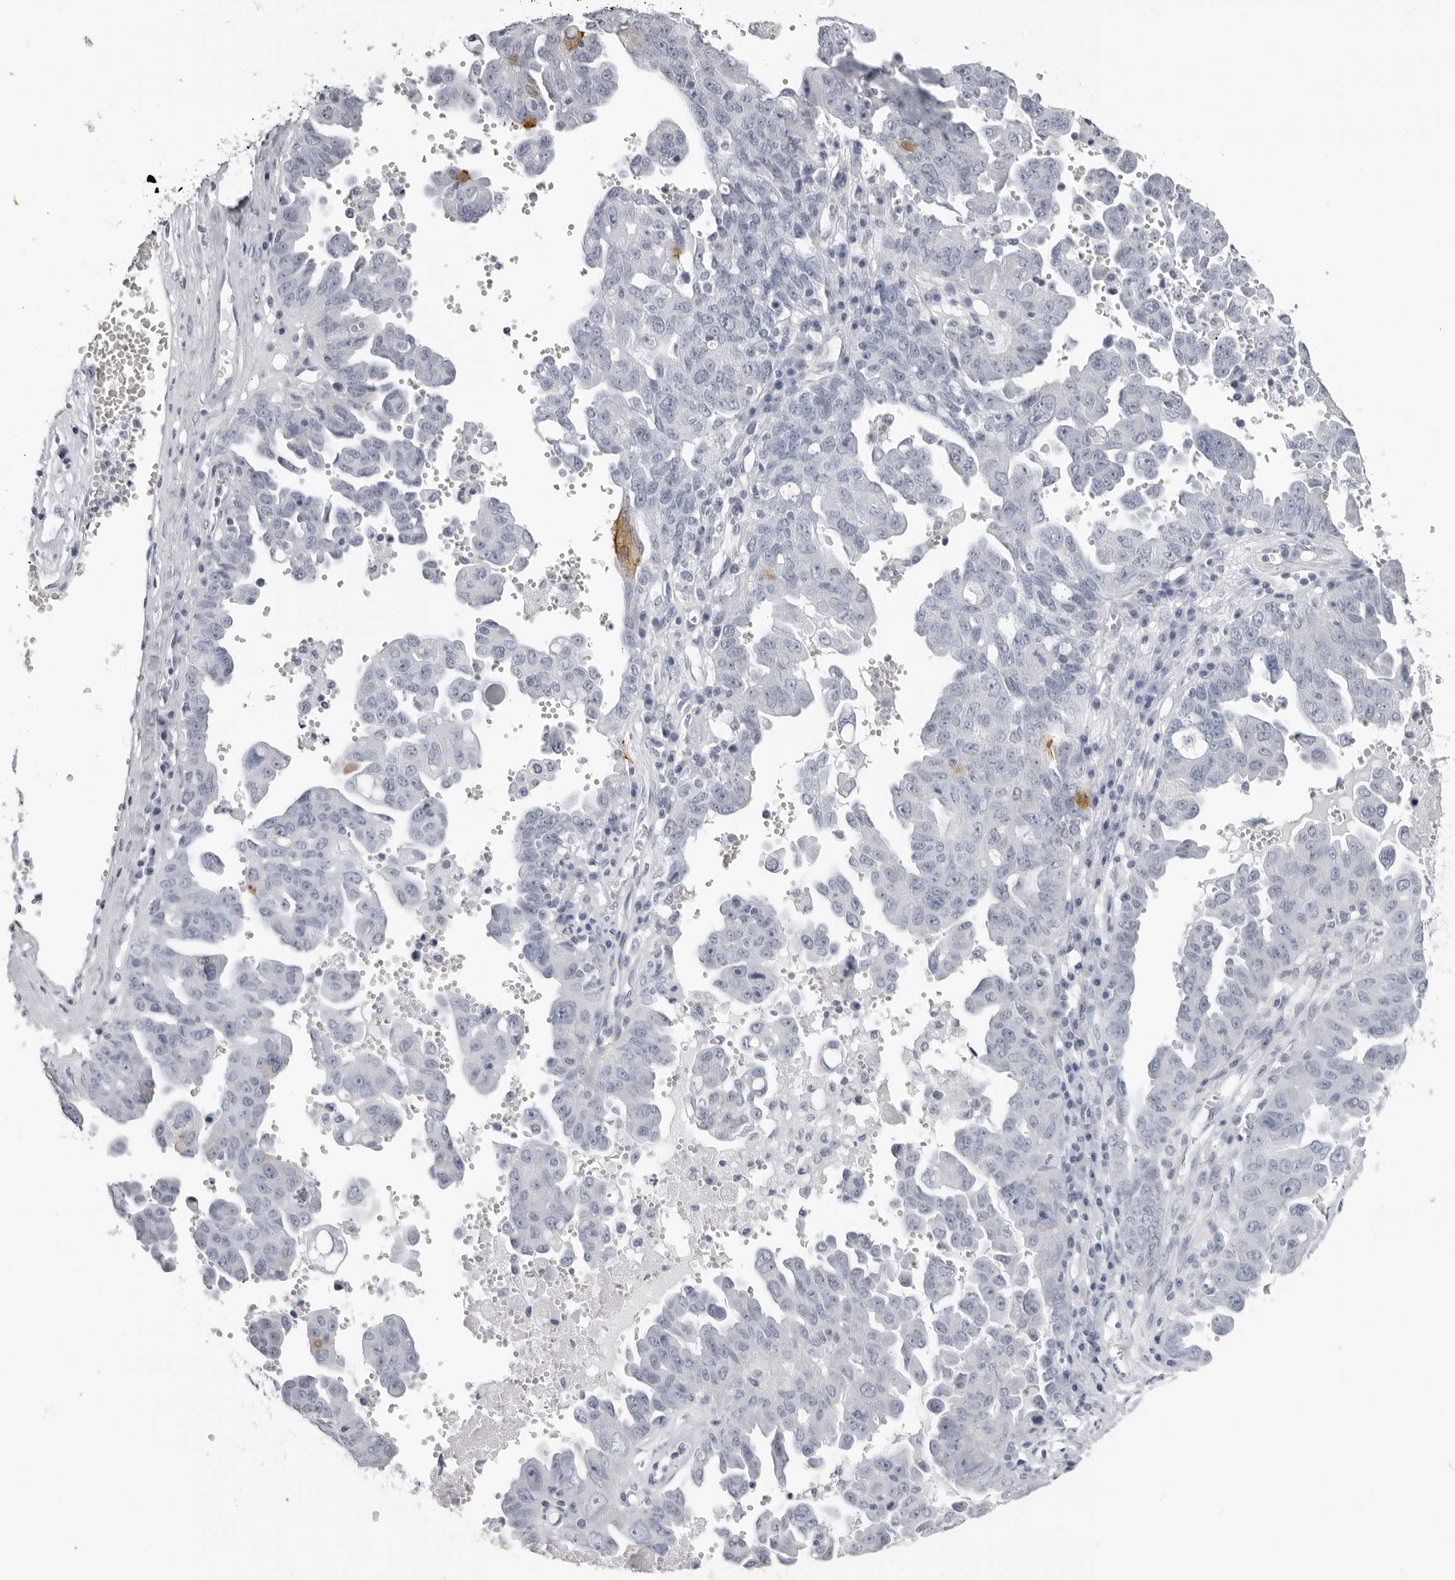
{"staining": {"intensity": "moderate", "quantity": "<25%", "location": "cytoplasmic/membranous"}, "tissue": "ovarian cancer", "cell_type": "Tumor cells", "image_type": "cancer", "snomed": [{"axis": "morphology", "description": "Carcinoma, endometroid"}, {"axis": "topography", "description": "Ovary"}], "caption": "Immunohistochemistry (IHC) photomicrograph of human endometroid carcinoma (ovarian) stained for a protein (brown), which shows low levels of moderate cytoplasmic/membranous positivity in about <25% of tumor cells.", "gene": "DNALI1", "patient": {"sex": "female", "age": 62}}